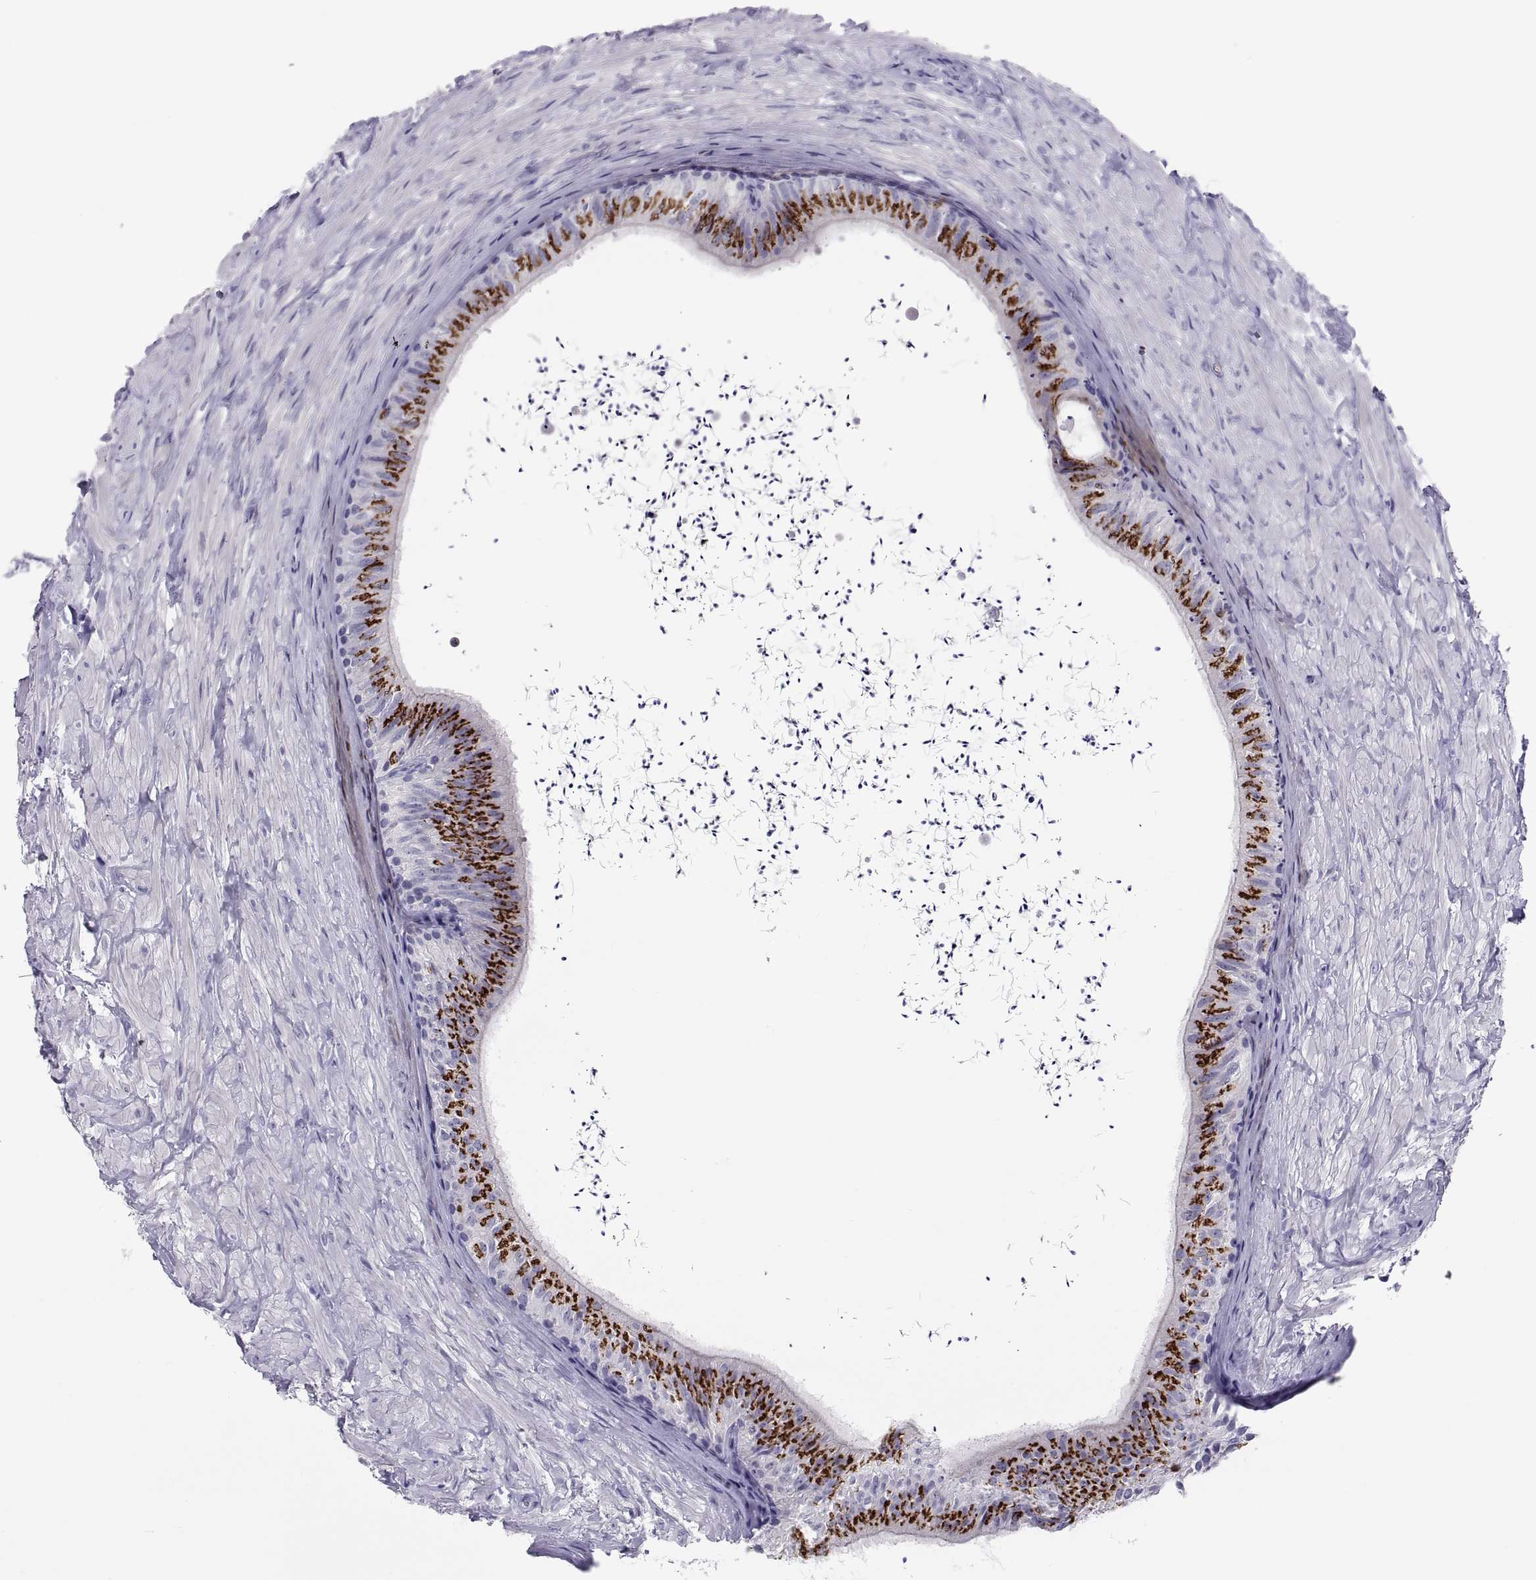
{"staining": {"intensity": "strong", "quantity": "25%-75%", "location": "cytoplasmic/membranous"}, "tissue": "epididymis", "cell_type": "Glandular cells", "image_type": "normal", "snomed": [{"axis": "morphology", "description": "Normal tissue, NOS"}, {"axis": "topography", "description": "Epididymis"}], "caption": "About 25%-75% of glandular cells in unremarkable human epididymis reveal strong cytoplasmic/membranous protein positivity as visualized by brown immunohistochemical staining.", "gene": "RNASE12", "patient": {"sex": "male", "age": 32}}